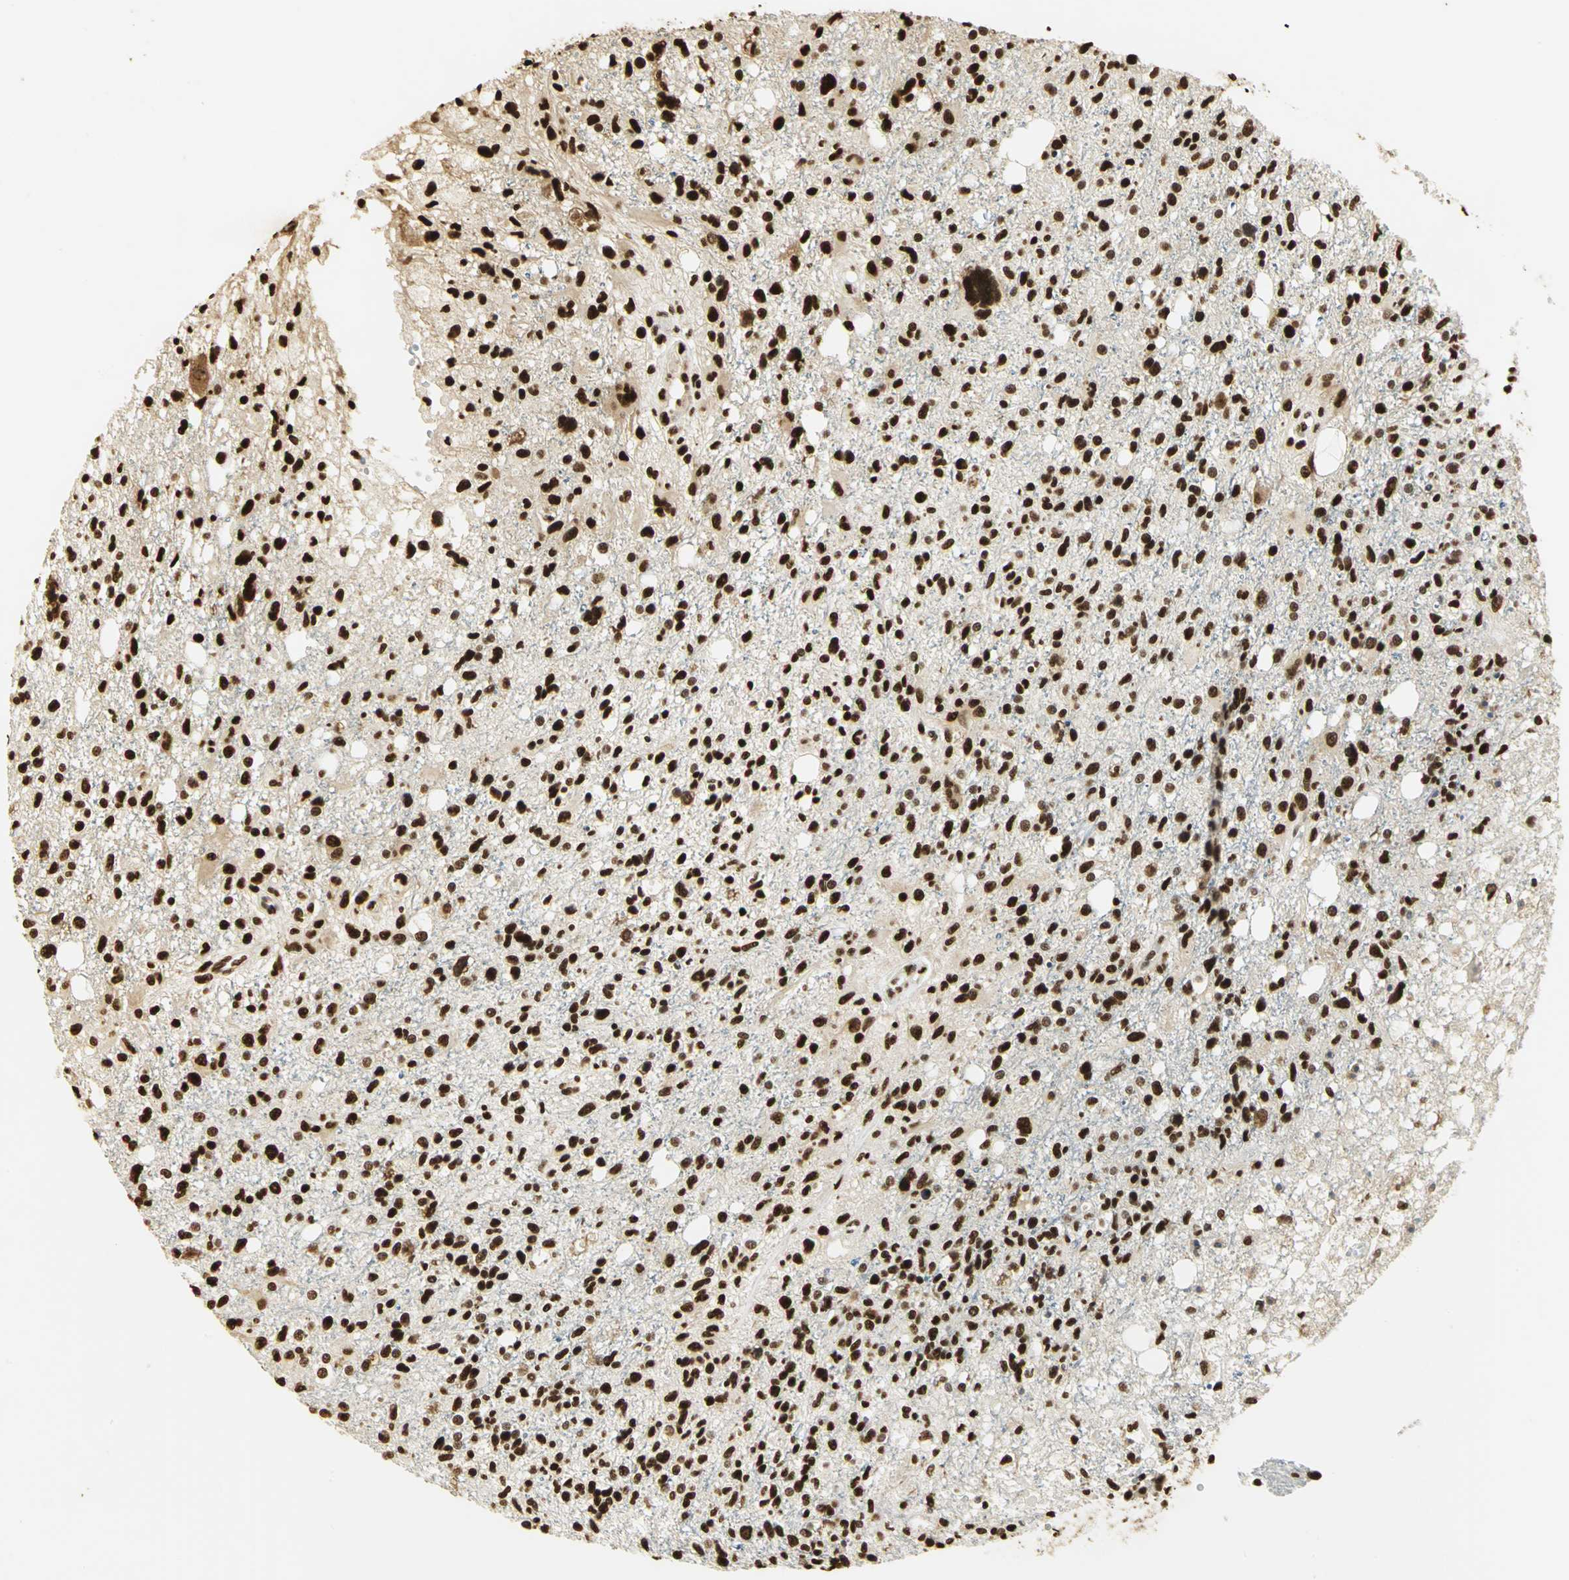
{"staining": {"intensity": "strong", "quantity": ">75%", "location": "nuclear"}, "tissue": "glioma", "cell_type": "Tumor cells", "image_type": "cancer", "snomed": [{"axis": "morphology", "description": "Glioma, malignant, High grade"}, {"axis": "topography", "description": "Cerebral cortex"}], "caption": "Protein staining by IHC shows strong nuclear positivity in approximately >75% of tumor cells in malignant glioma (high-grade).", "gene": "SET", "patient": {"sex": "male", "age": 76}}